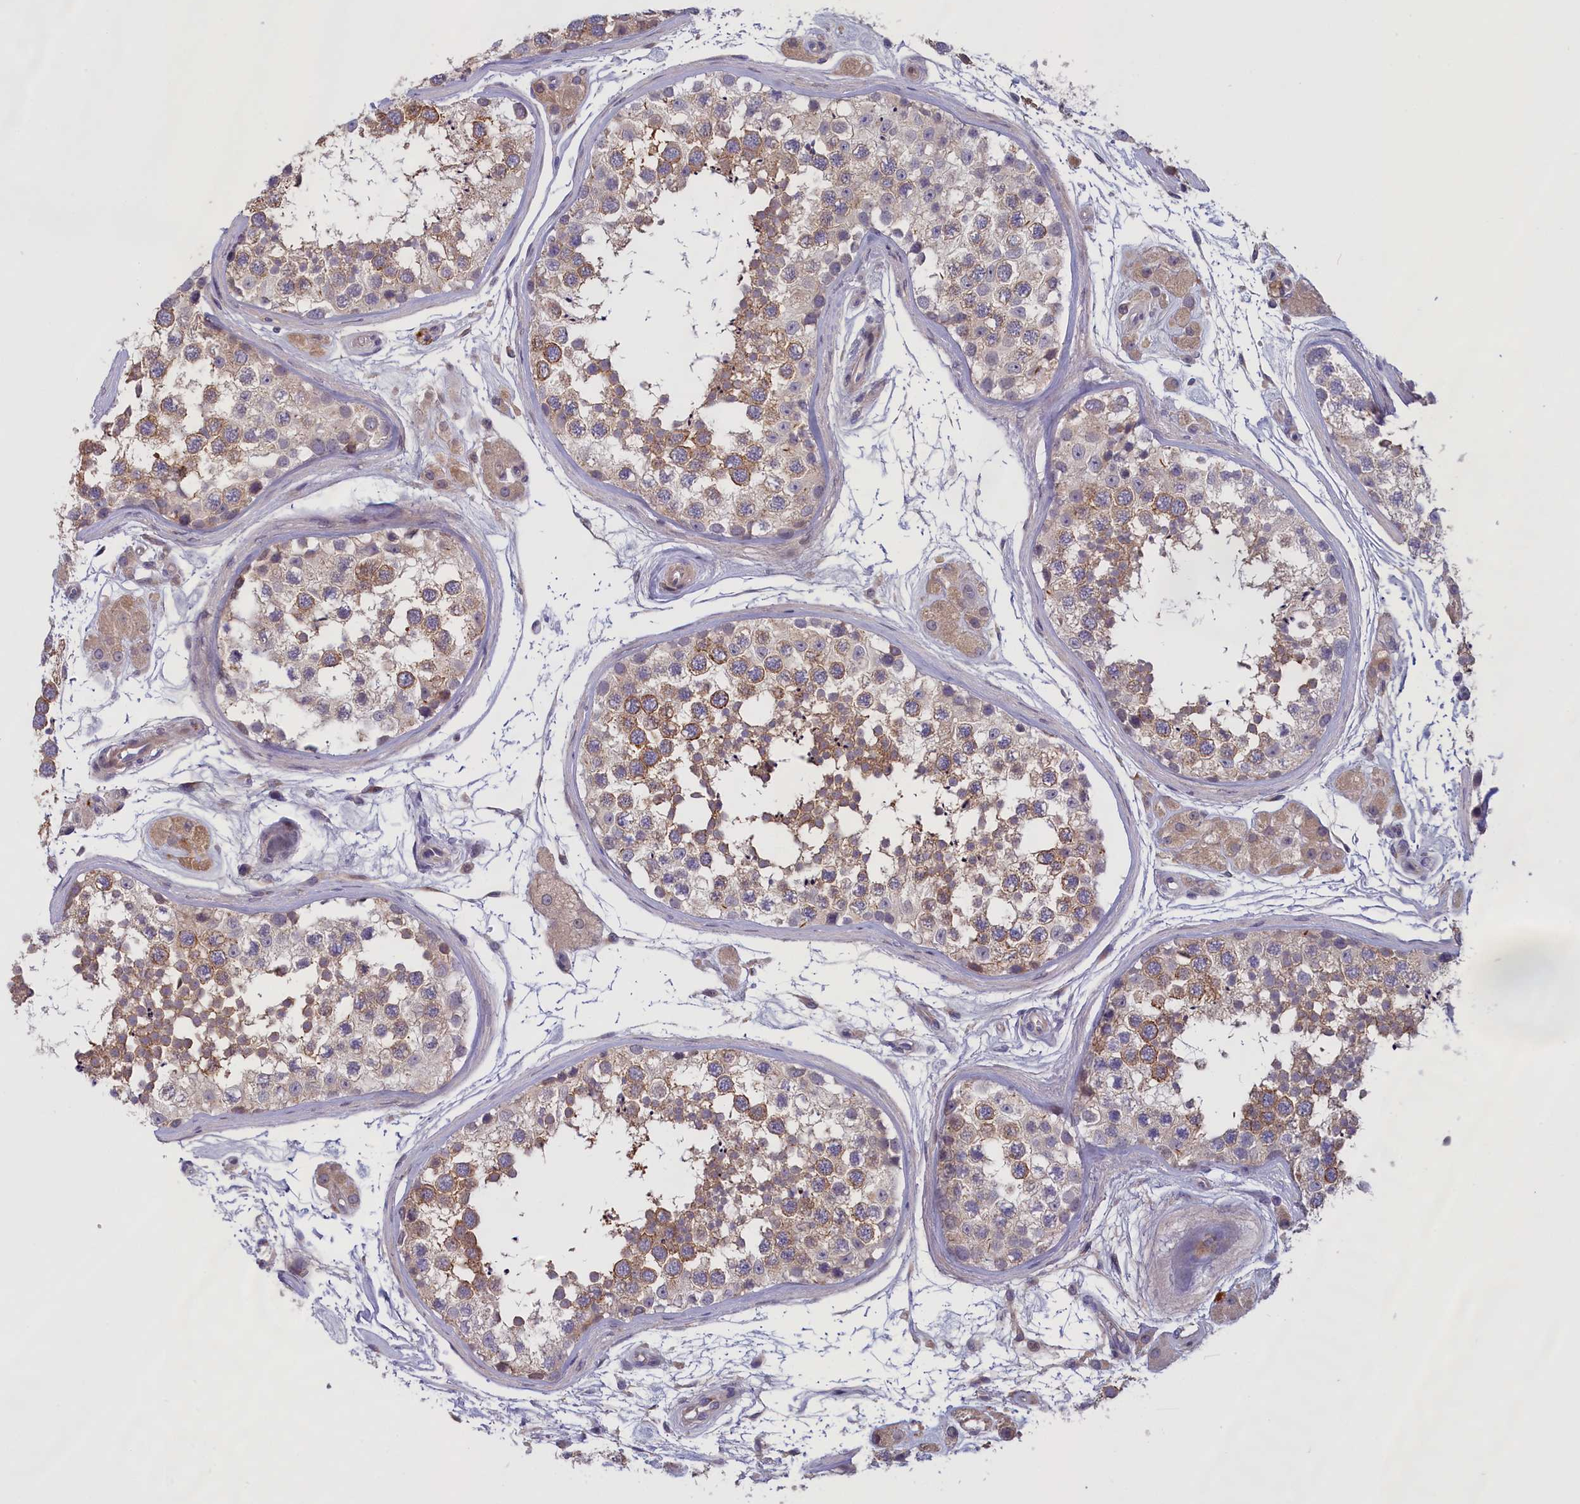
{"staining": {"intensity": "moderate", "quantity": "25%-75%", "location": "cytoplasmic/membranous"}, "tissue": "testis", "cell_type": "Cells in seminiferous ducts", "image_type": "normal", "snomed": [{"axis": "morphology", "description": "Normal tissue, NOS"}, {"axis": "topography", "description": "Testis"}], "caption": "Protein expression analysis of unremarkable testis shows moderate cytoplasmic/membranous expression in about 25%-75% of cells in seminiferous ducts. (DAB IHC, brown staining for protein, blue staining for nuclei).", "gene": "IGFALS", "patient": {"sex": "male", "age": 56}}